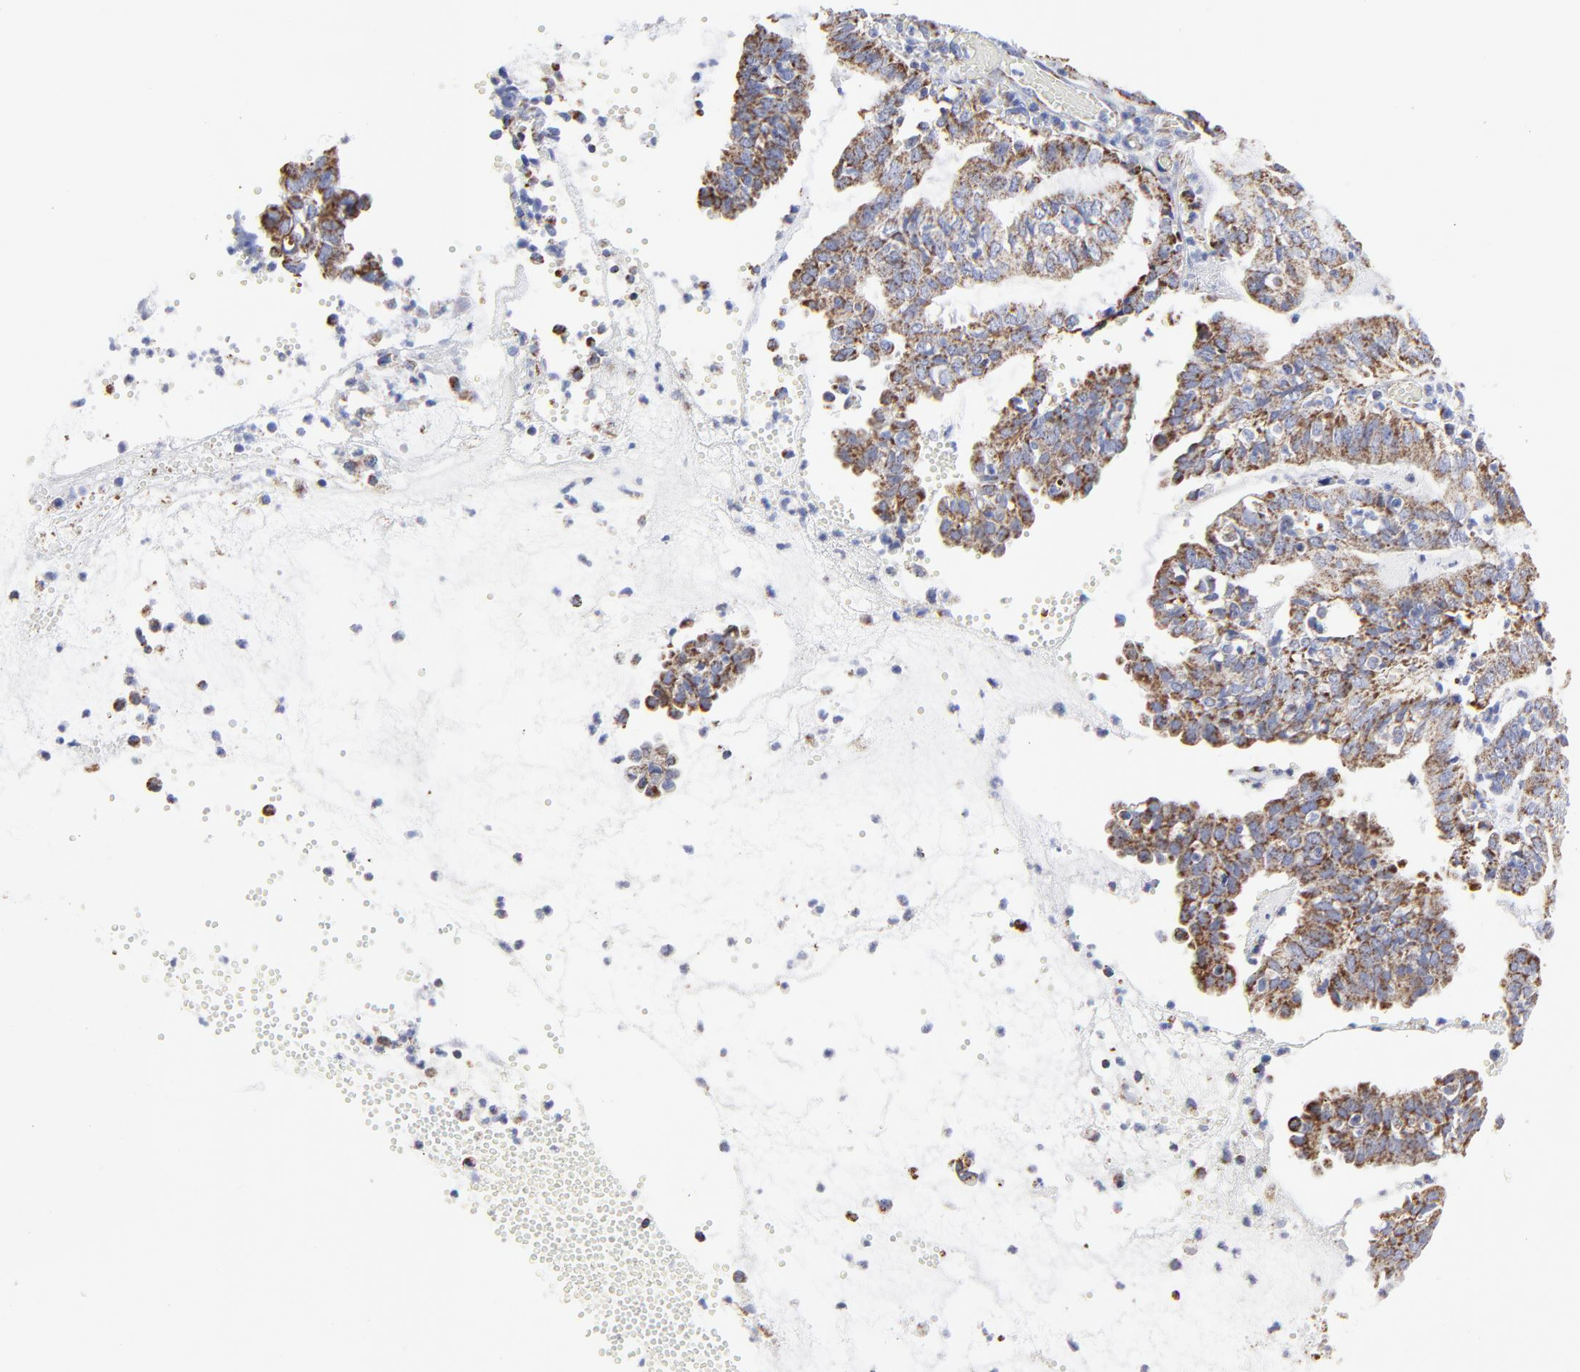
{"staining": {"intensity": "weak", "quantity": ">75%", "location": "cytoplasmic/membranous"}, "tissue": "endometrial cancer", "cell_type": "Tumor cells", "image_type": "cancer", "snomed": [{"axis": "morphology", "description": "Adenocarcinoma, NOS"}, {"axis": "topography", "description": "Endometrium"}], "caption": "Immunohistochemical staining of human endometrial cancer demonstrates low levels of weak cytoplasmic/membranous protein expression in approximately >75% of tumor cells.", "gene": "PINK1", "patient": {"sex": "female", "age": 66}}